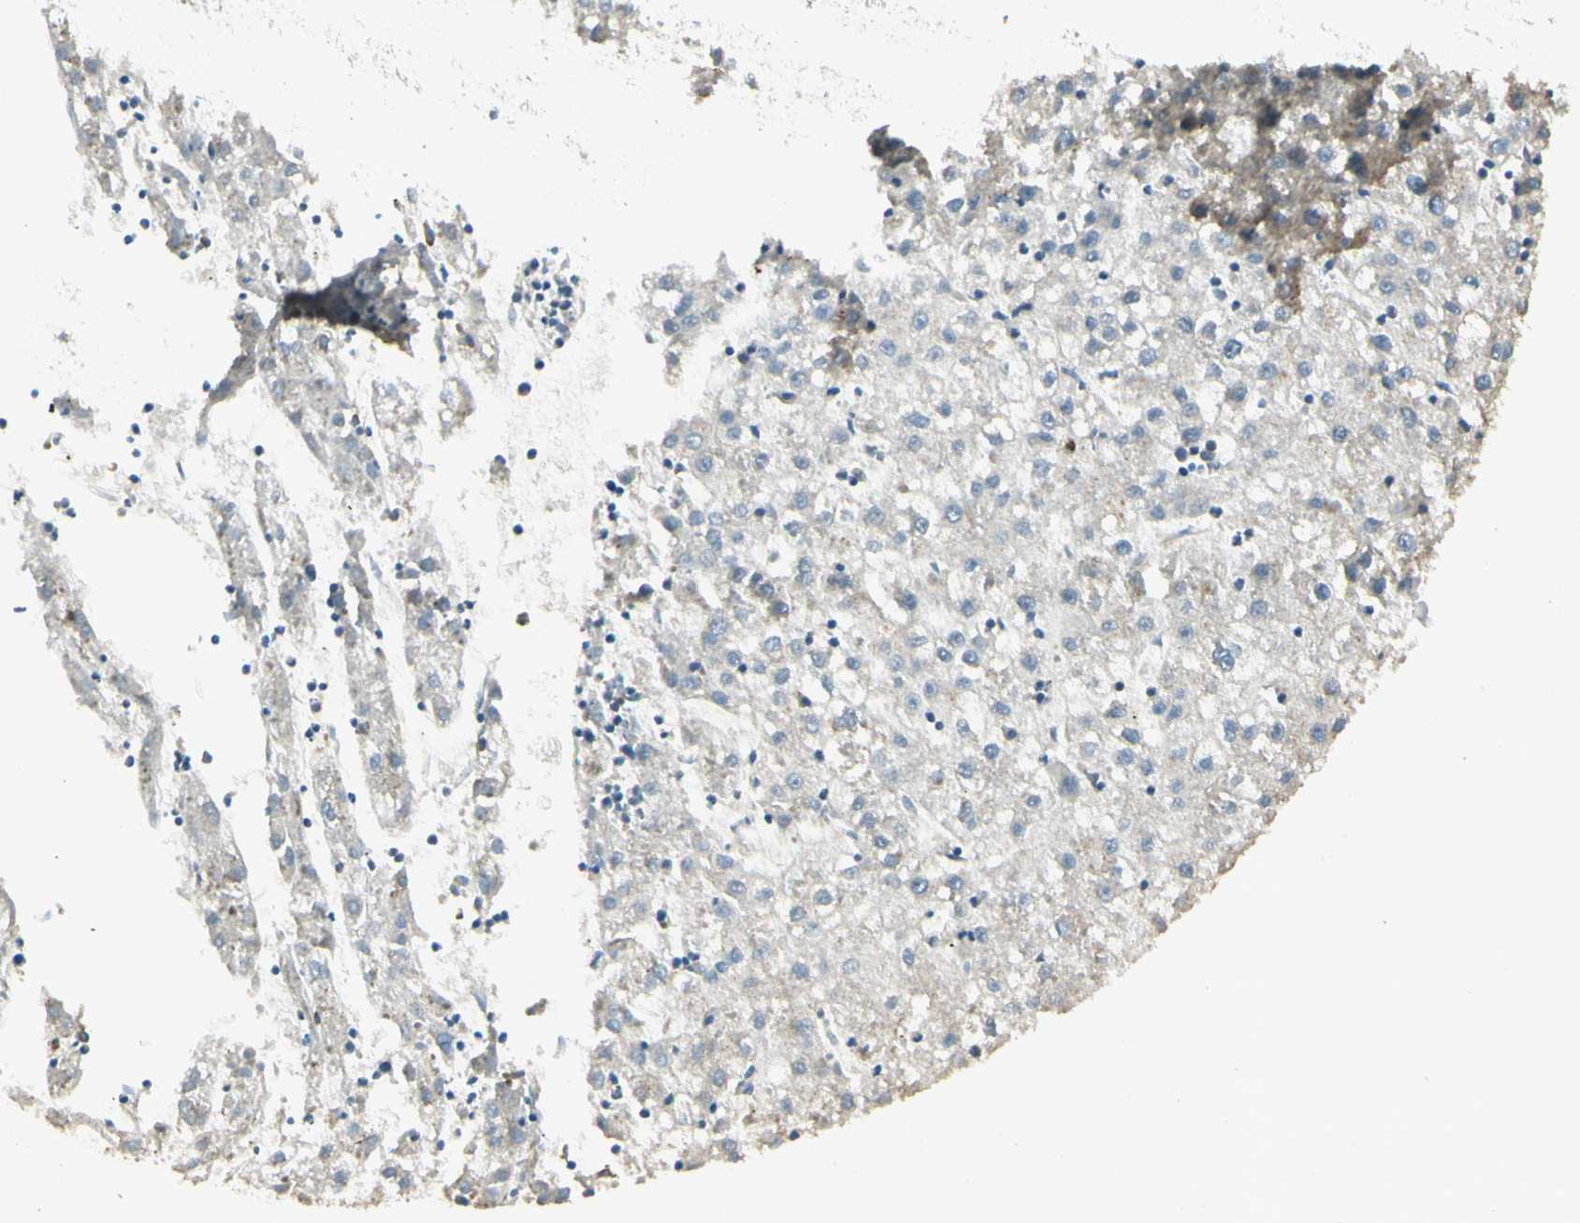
{"staining": {"intensity": "negative", "quantity": "none", "location": "none"}, "tissue": "liver cancer", "cell_type": "Tumor cells", "image_type": "cancer", "snomed": [{"axis": "morphology", "description": "Carcinoma, Hepatocellular, NOS"}, {"axis": "topography", "description": "Liver"}], "caption": "High power microscopy micrograph of an immunohistochemistry (IHC) photomicrograph of liver hepatocellular carcinoma, revealing no significant staining in tumor cells. (Brightfield microscopy of DAB (3,3'-diaminobenzidine) immunohistochemistry at high magnification).", "gene": "UXS1", "patient": {"sex": "male", "age": 72}}